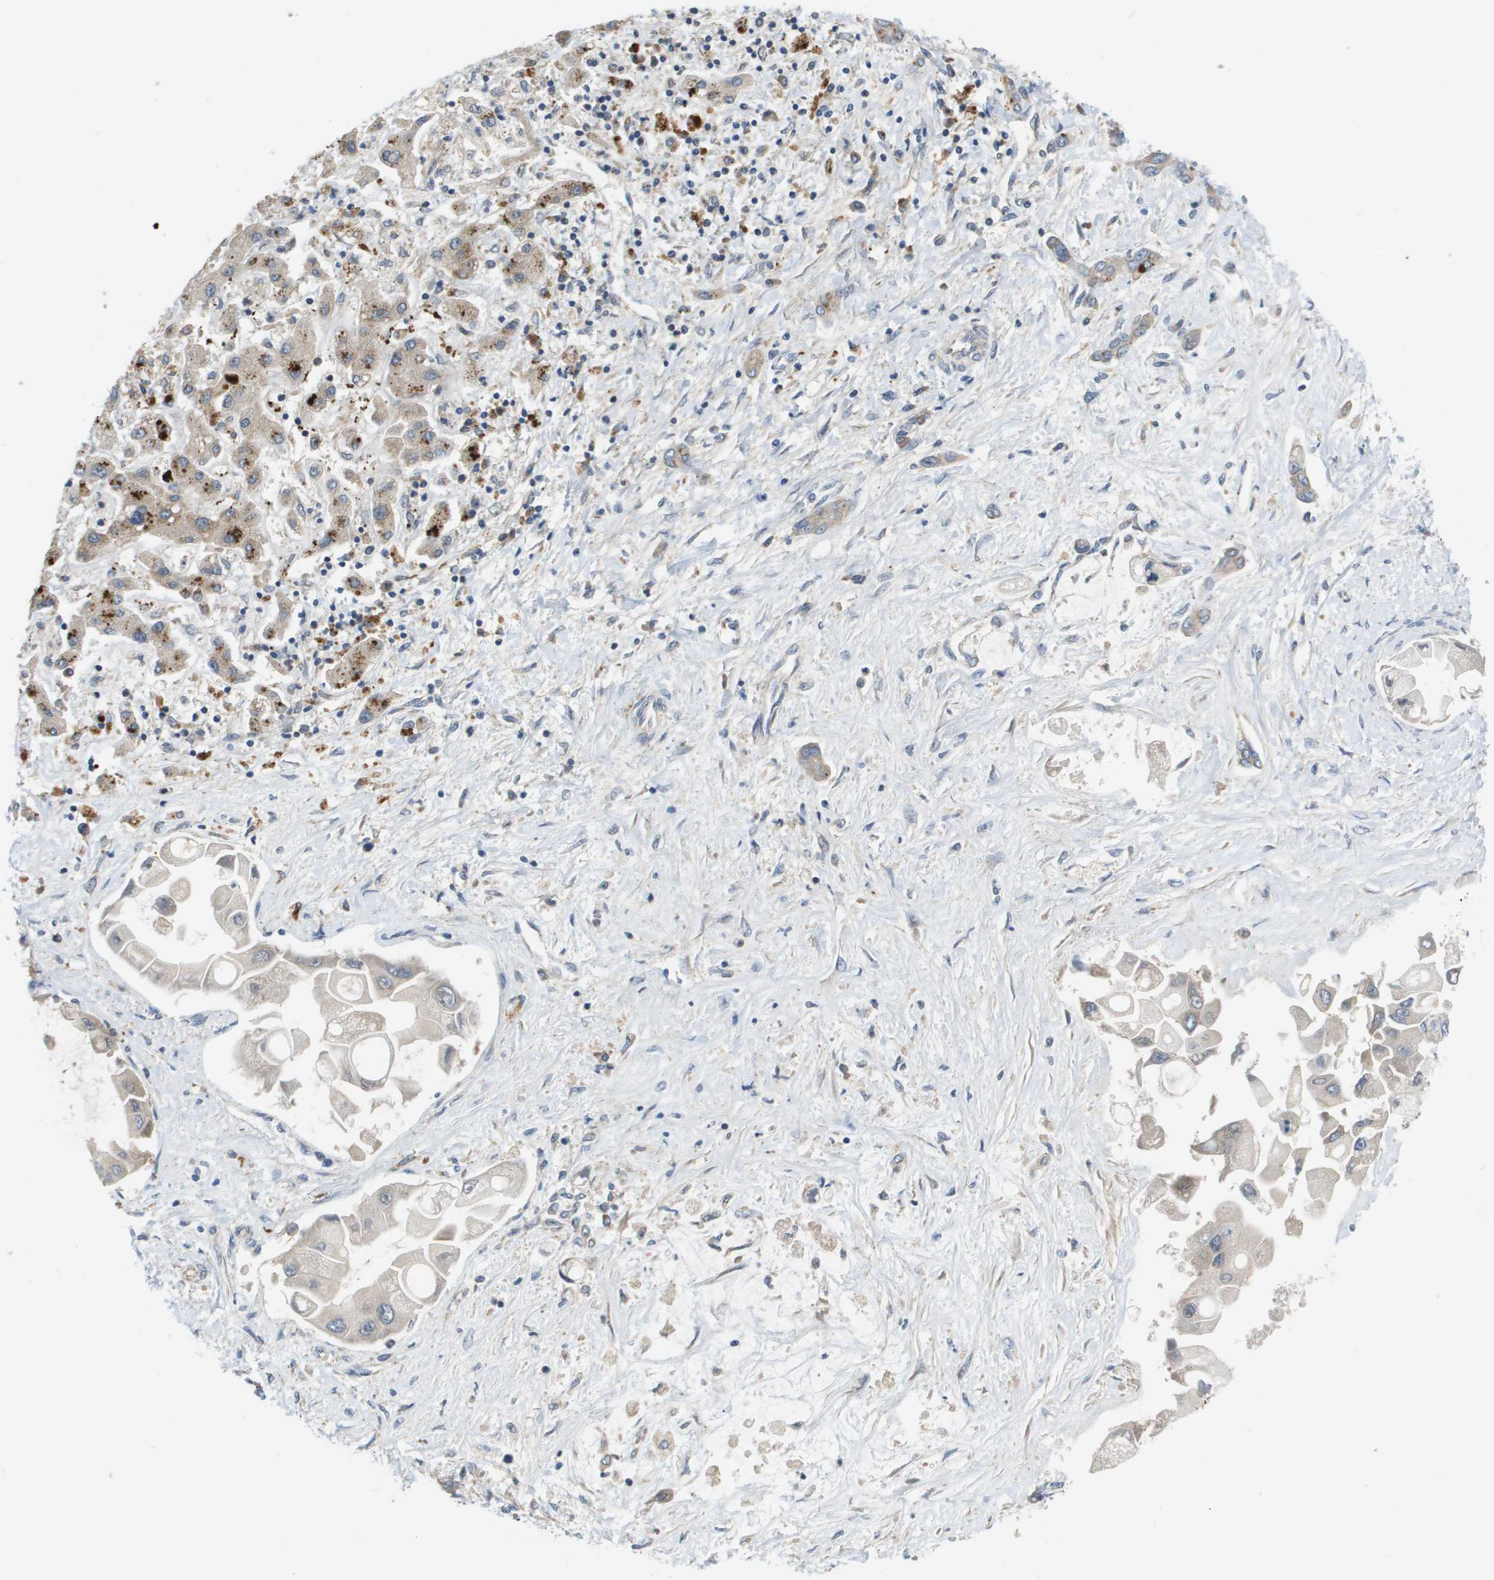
{"staining": {"intensity": "moderate", "quantity": "<25%", "location": "cytoplasmic/membranous"}, "tissue": "liver cancer", "cell_type": "Tumor cells", "image_type": "cancer", "snomed": [{"axis": "morphology", "description": "Cholangiocarcinoma"}, {"axis": "topography", "description": "Liver"}], "caption": "Cholangiocarcinoma (liver) stained with DAB (3,3'-diaminobenzidine) immunohistochemistry reveals low levels of moderate cytoplasmic/membranous expression in approximately <25% of tumor cells. (DAB (3,3'-diaminobenzidine) = brown stain, brightfield microscopy at high magnification).", "gene": "SLC25A20", "patient": {"sex": "male", "age": 50}}